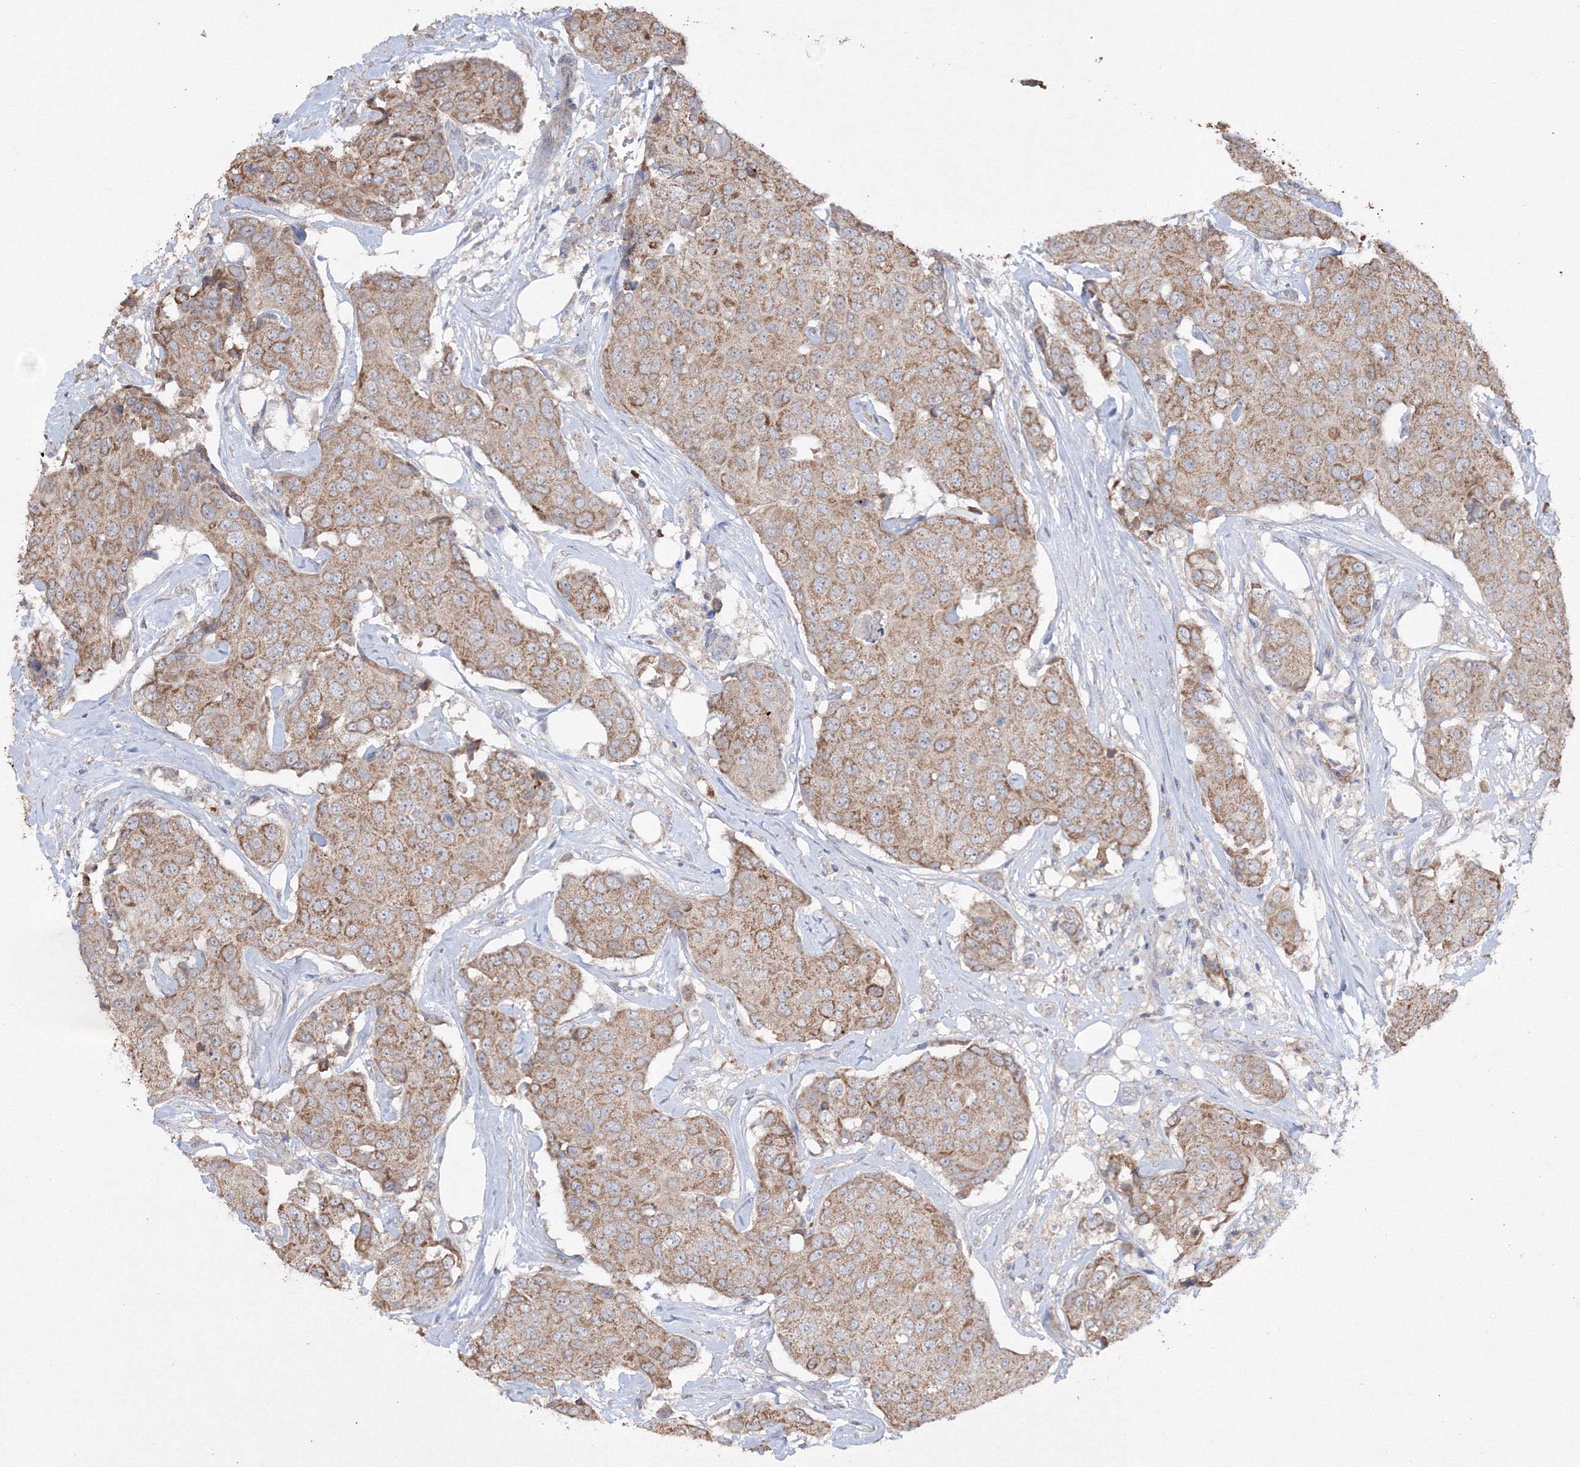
{"staining": {"intensity": "moderate", "quantity": ">75%", "location": "cytoplasmic/membranous"}, "tissue": "breast cancer", "cell_type": "Tumor cells", "image_type": "cancer", "snomed": [{"axis": "morphology", "description": "Duct carcinoma"}, {"axis": "topography", "description": "Breast"}], "caption": "Breast cancer stained with a protein marker exhibits moderate staining in tumor cells.", "gene": "GRSF1", "patient": {"sex": "female", "age": 80}}